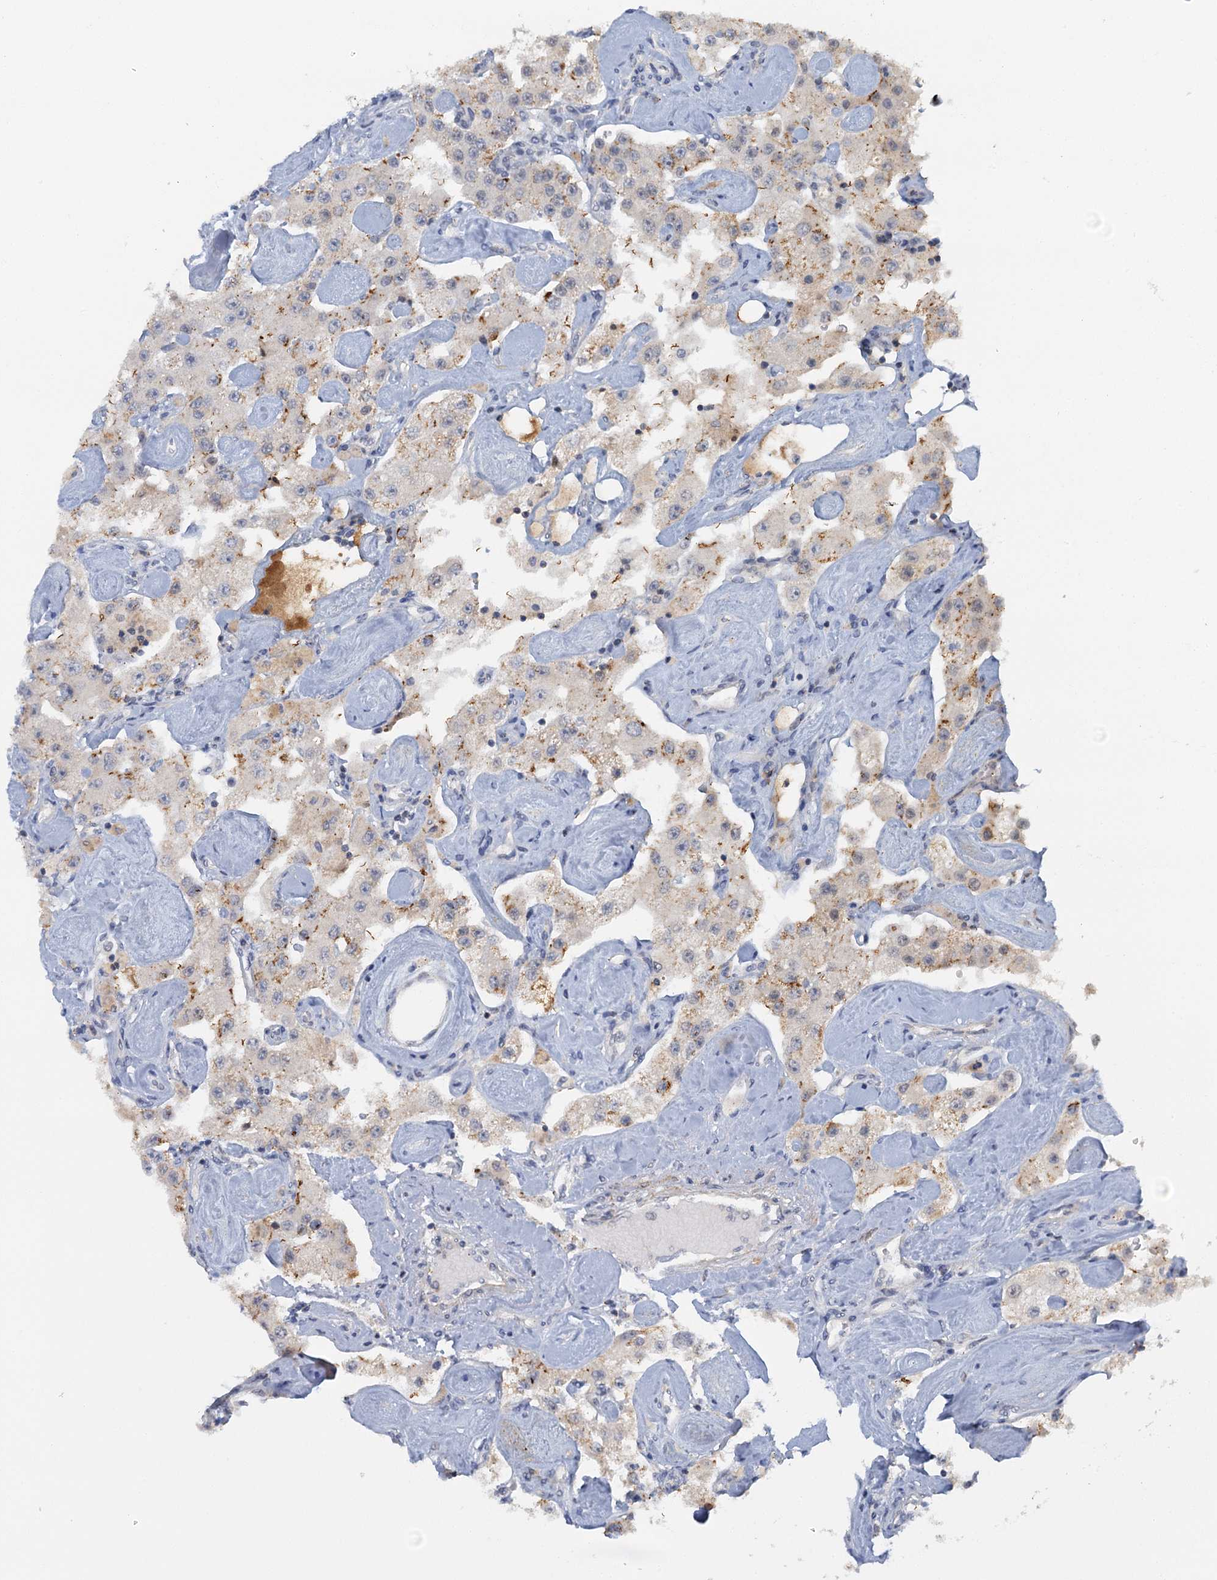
{"staining": {"intensity": "weak", "quantity": "25%-75%", "location": "cytoplasmic/membranous"}, "tissue": "carcinoid", "cell_type": "Tumor cells", "image_type": "cancer", "snomed": [{"axis": "morphology", "description": "Carcinoid, malignant, NOS"}, {"axis": "topography", "description": "Pancreas"}], "caption": "Immunohistochemical staining of carcinoid reveals low levels of weak cytoplasmic/membranous protein expression in about 25%-75% of tumor cells.", "gene": "GPATCH11", "patient": {"sex": "male", "age": 41}}